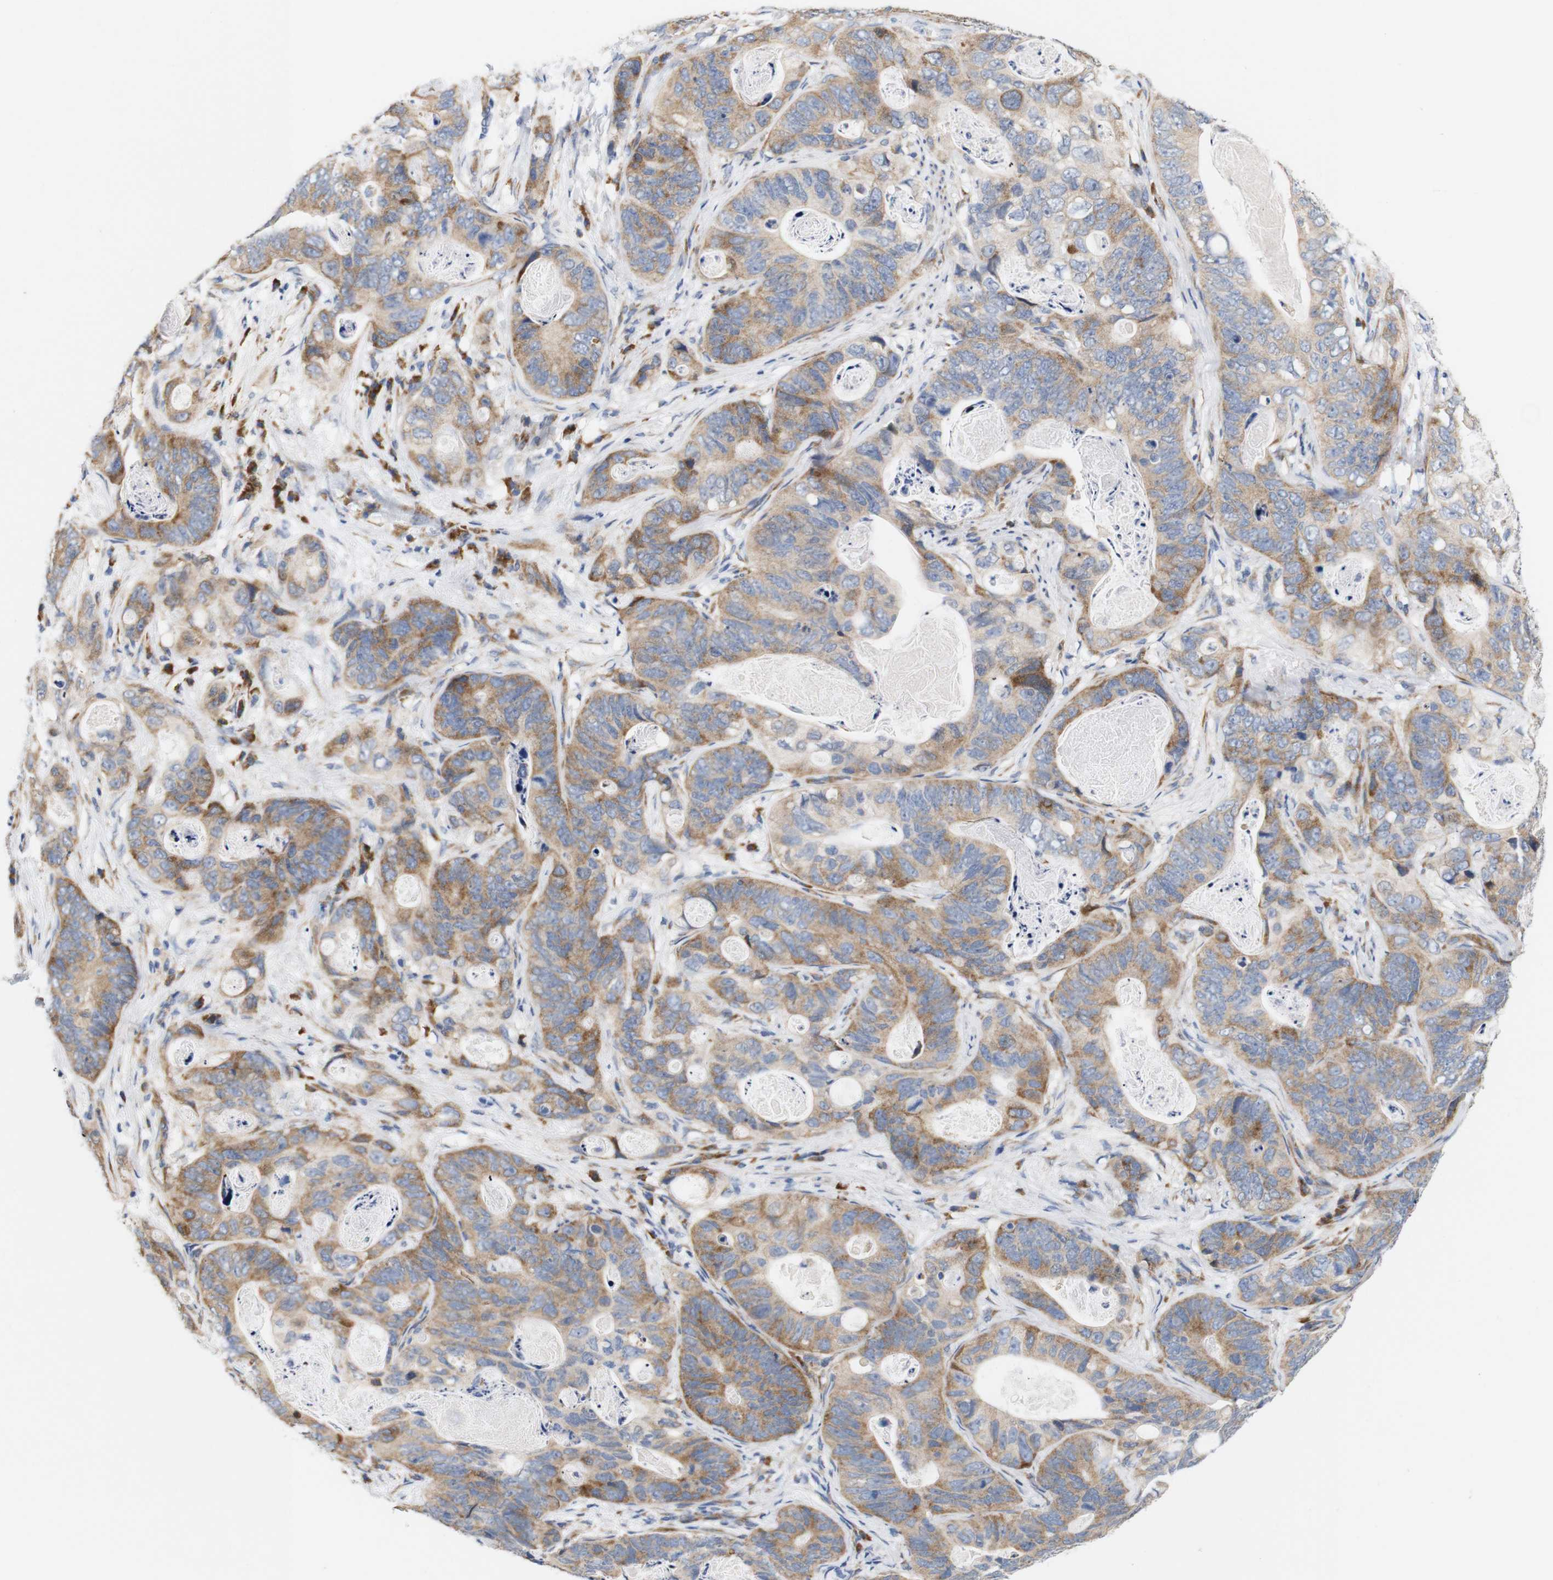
{"staining": {"intensity": "moderate", "quantity": ">75%", "location": "cytoplasmic/membranous"}, "tissue": "stomach cancer", "cell_type": "Tumor cells", "image_type": "cancer", "snomed": [{"axis": "morphology", "description": "Adenocarcinoma, NOS"}, {"axis": "topography", "description": "Stomach"}], "caption": "Moderate cytoplasmic/membranous protein staining is appreciated in approximately >75% of tumor cells in adenocarcinoma (stomach).", "gene": "TRIM5", "patient": {"sex": "female", "age": 89}}